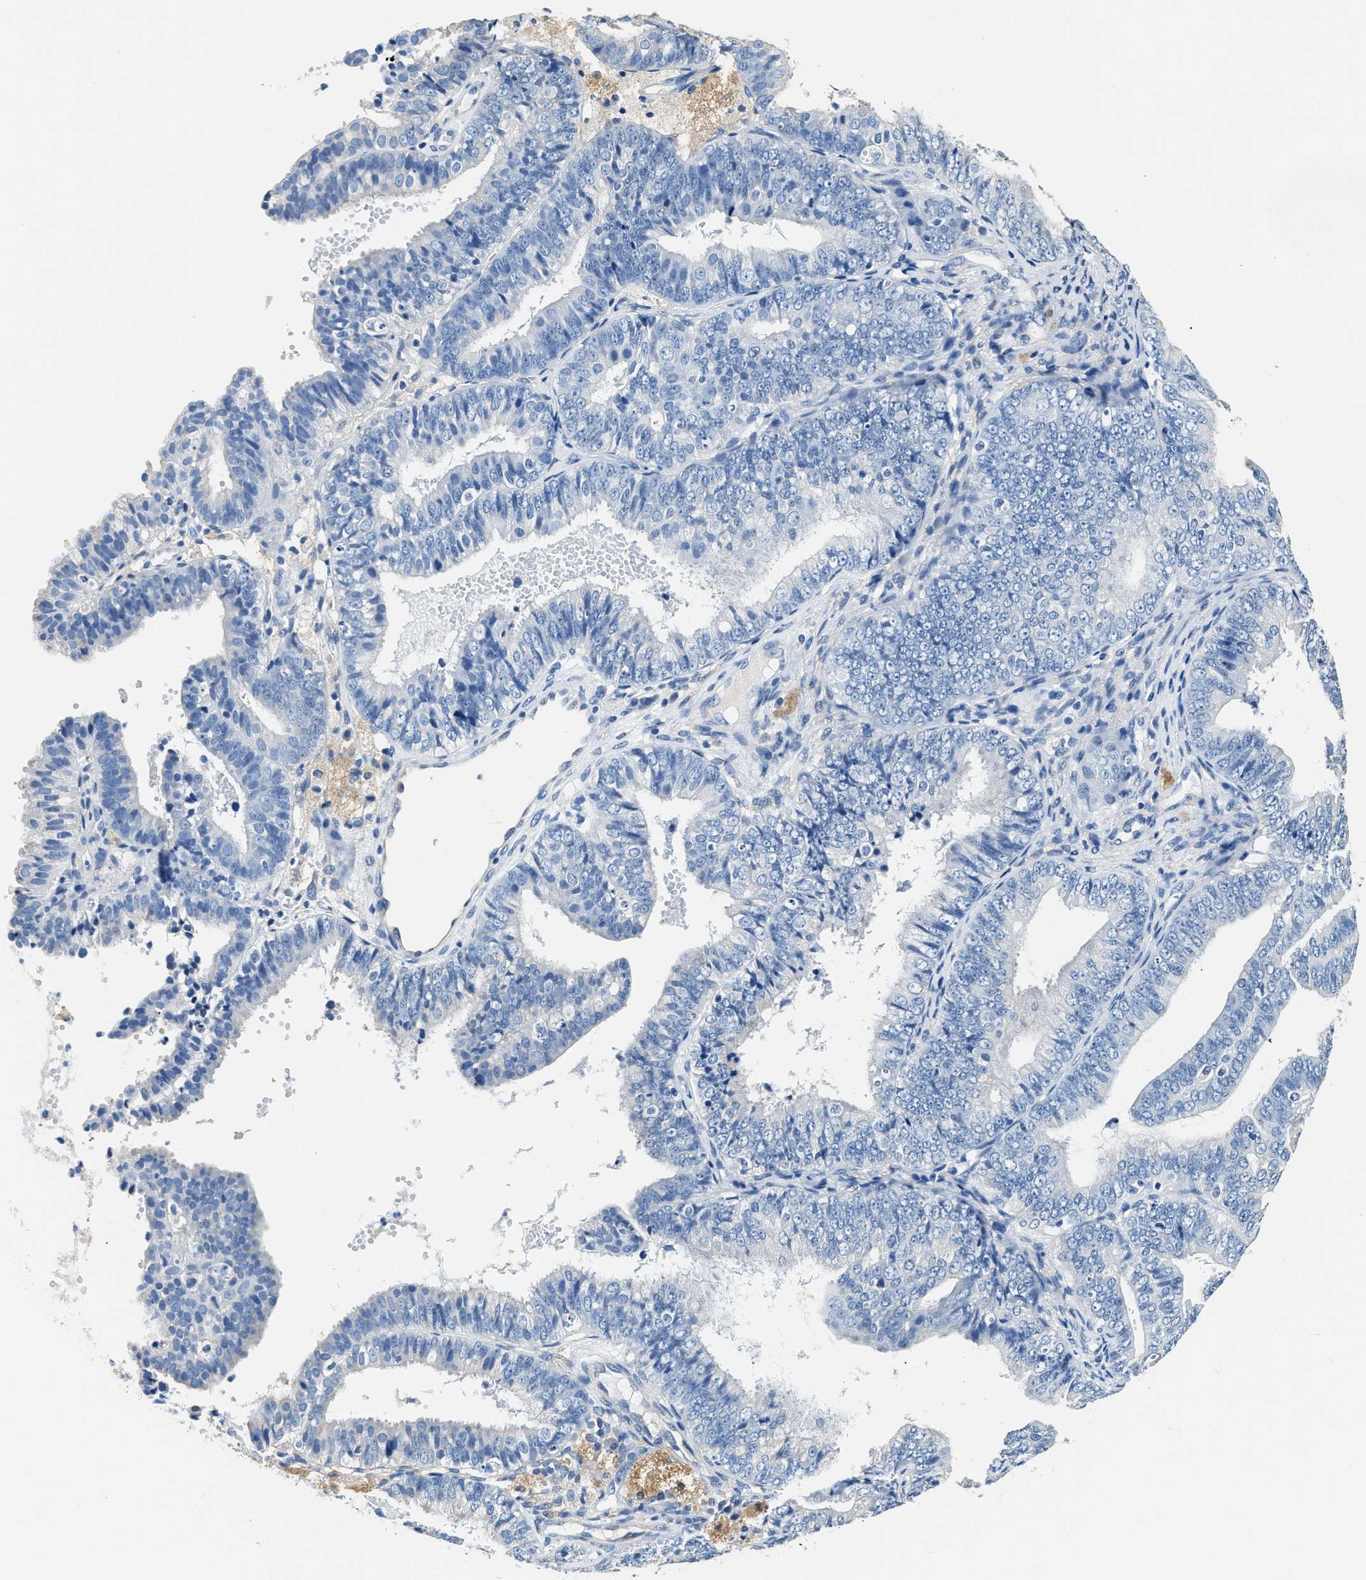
{"staining": {"intensity": "negative", "quantity": "none", "location": "none"}, "tissue": "endometrial cancer", "cell_type": "Tumor cells", "image_type": "cancer", "snomed": [{"axis": "morphology", "description": "Adenocarcinoma, NOS"}, {"axis": "topography", "description": "Endometrium"}], "caption": "Endometrial cancer was stained to show a protein in brown. There is no significant expression in tumor cells. (Immunohistochemistry, brightfield microscopy, high magnification).", "gene": "ZDHHC13", "patient": {"sex": "female", "age": 63}}